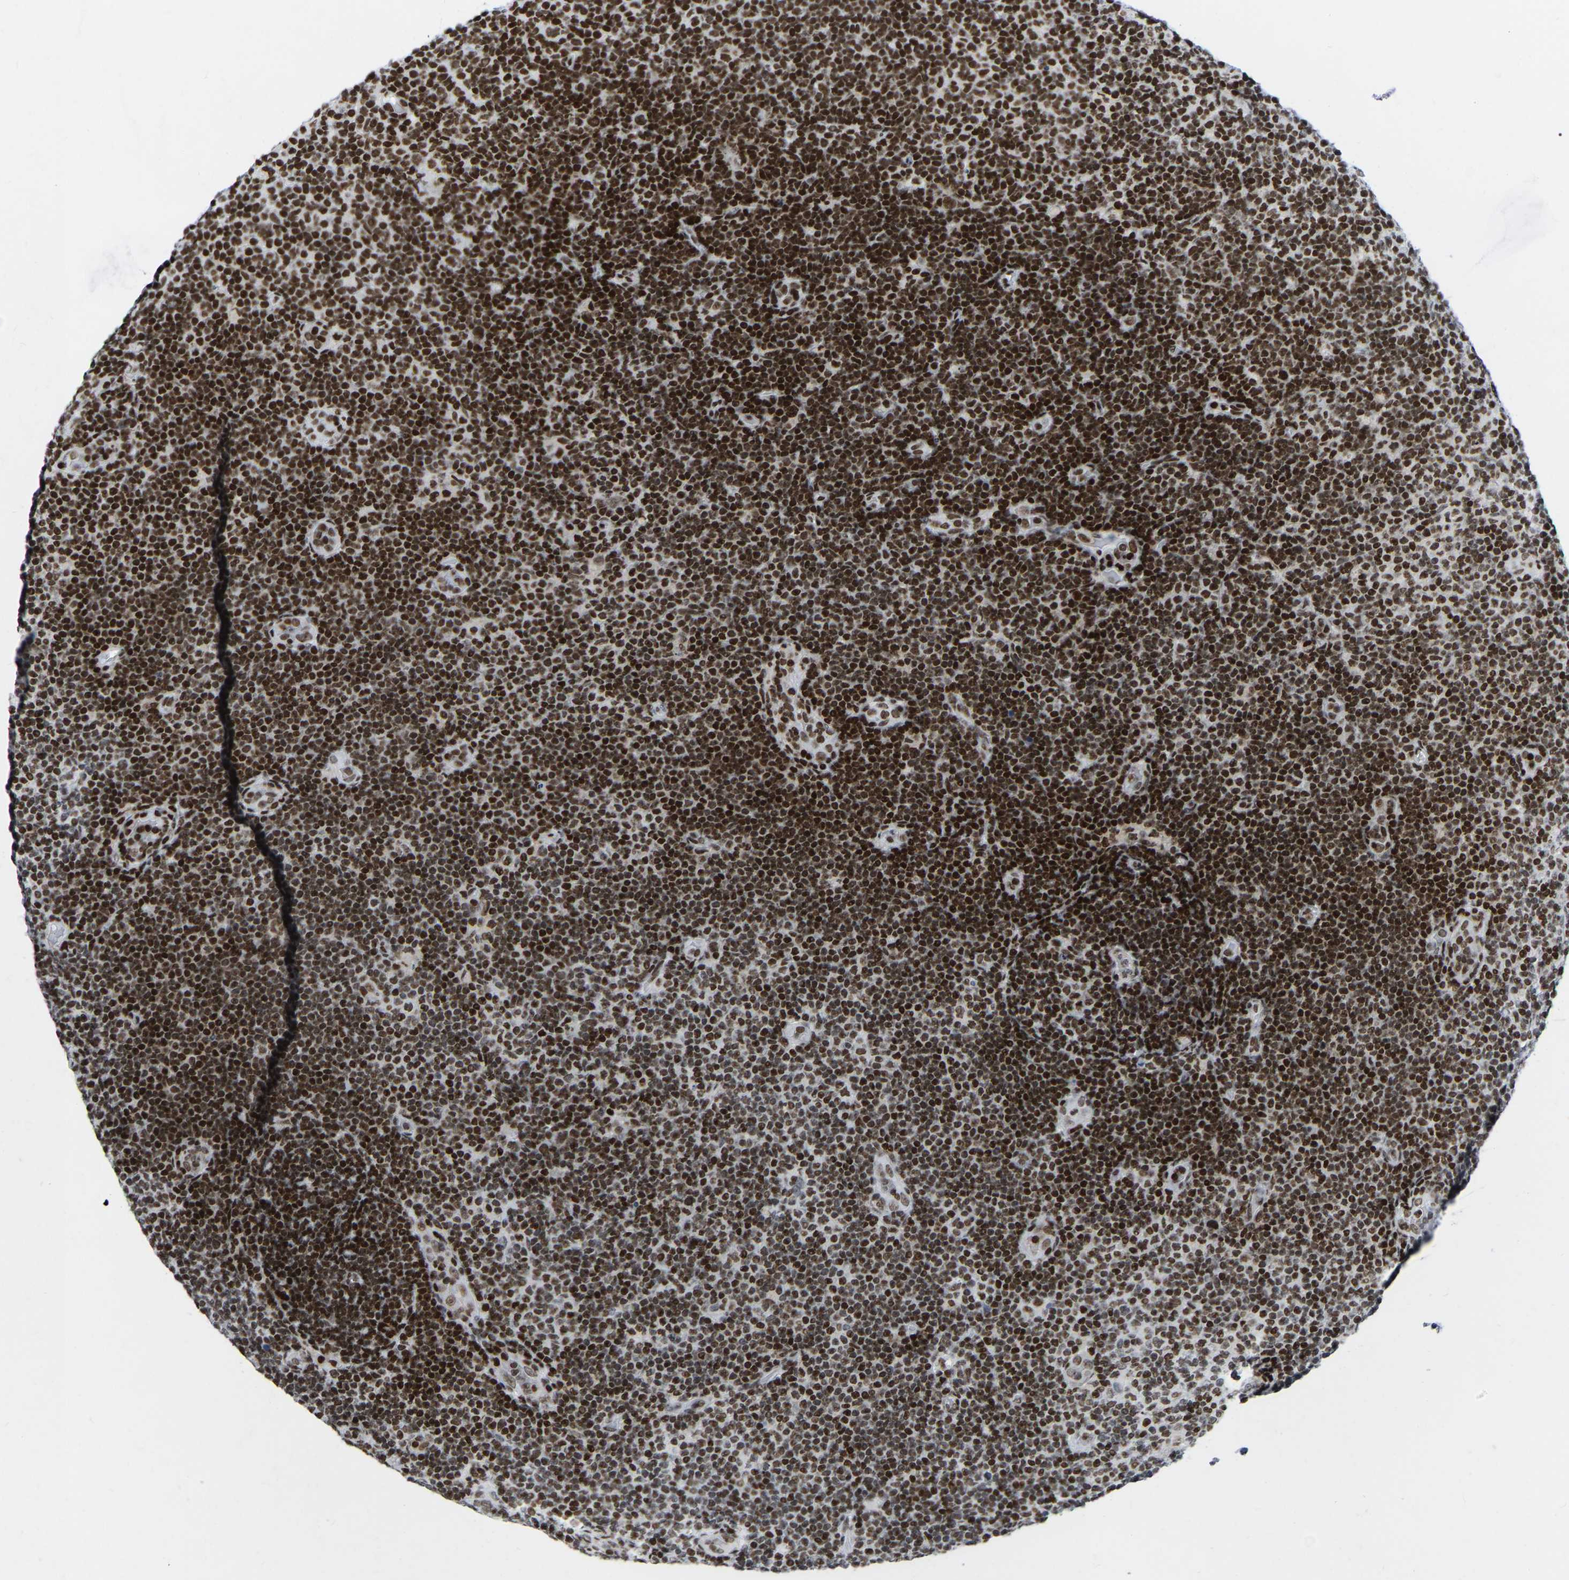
{"staining": {"intensity": "strong", "quantity": ">75%", "location": "nuclear"}, "tissue": "lymphoma", "cell_type": "Tumor cells", "image_type": "cancer", "snomed": [{"axis": "morphology", "description": "Malignant lymphoma, non-Hodgkin's type, Low grade"}, {"axis": "topography", "description": "Lymph node"}], "caption": "Immunohistochemical staining of human lymphoma exhibits high levels of strong nuclear protein expression in about >75% of tumor cells.", "gene": "PRCC", "patient": {"sex": "male", "age": 83}}